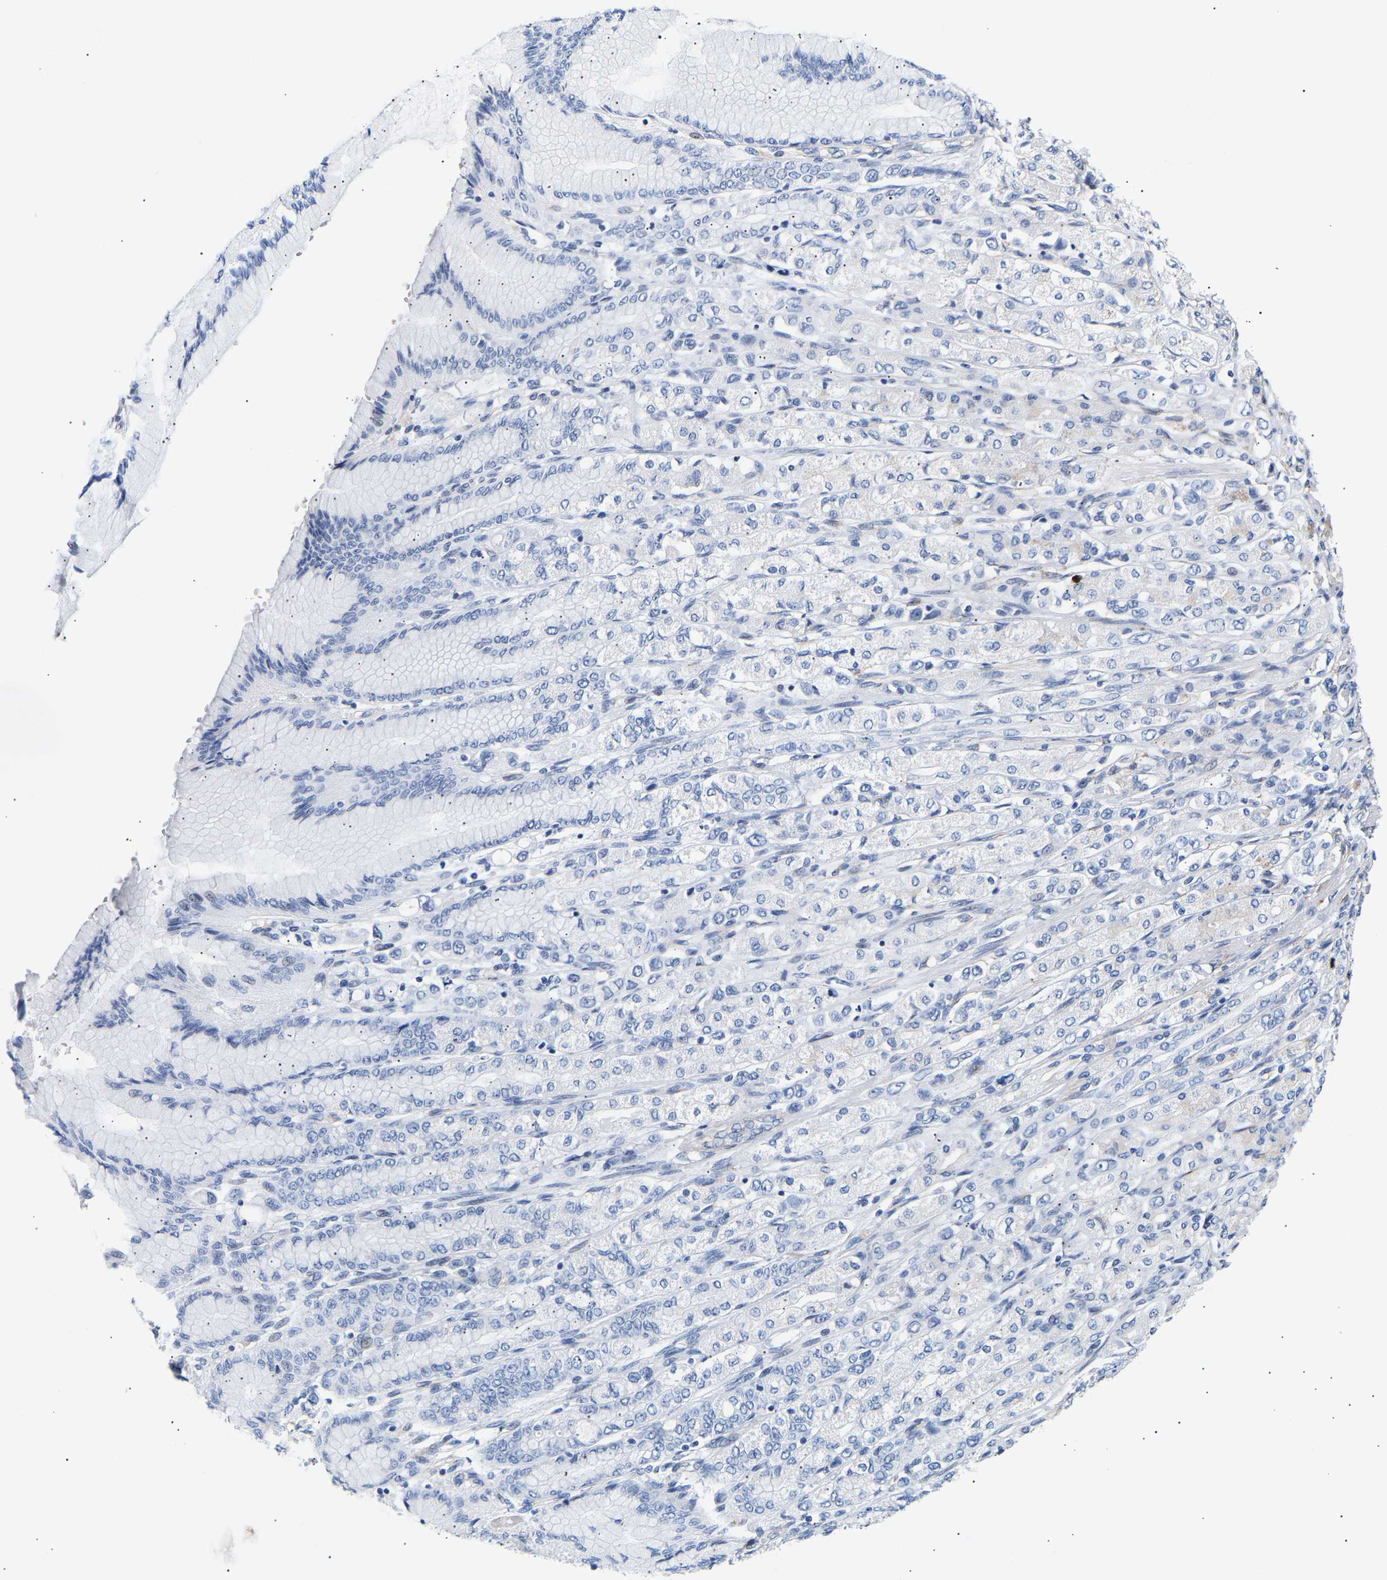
{"staining": {"intensity": "negative", "quantity": "none", "location": "none"}, "tissue": "stomach cancer", "cell_type": "Tumor cells", "image_type": "cancer", "snomed": [{"axis": "morphology", "description": "Adenocarcinoma, NOS"}, {"axis": "topography", "description": "Stomach"}], "caption": "Stomach adenocarcinoma was stained to show a protein in brown. There is no significant staining in tumor cells.", "gene": "IGFBP7", "patient": {"sex": "female", "age": 65}}